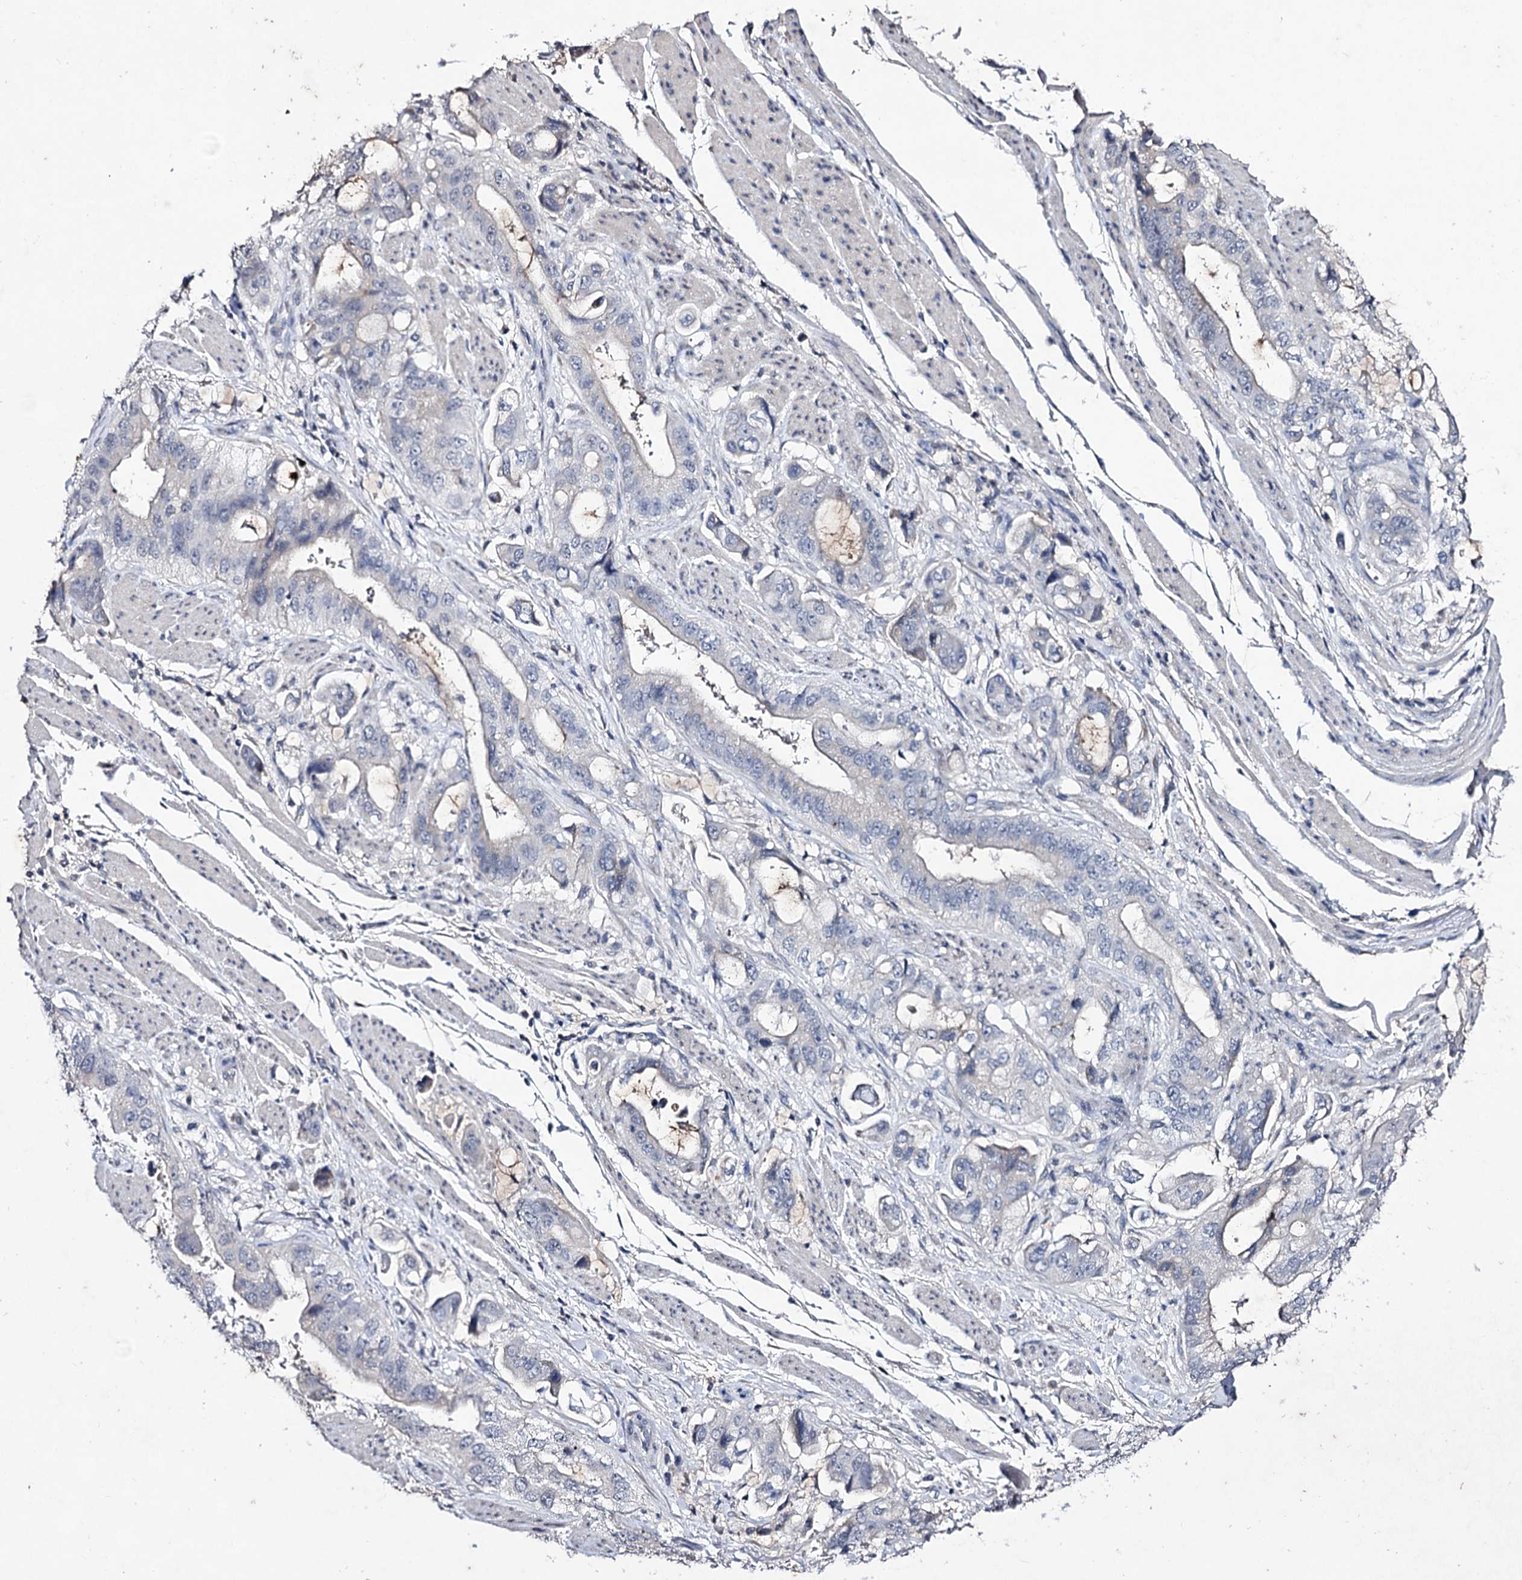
{"staining": {"intensity": "negative", "quantity": "none", "location": "none"}, "tissue": "stomach cancer", "cell_type": "Tumor cells", "image_type": "cancer", "snomed": [{"axis": "morphology", "description": "Adenocarcinoma, NOS"}, {"axis": "topography", "description": "Stomach"}], "caption": "A histopathology image of stomach adenocarcinoma stained for a protein reveals no brown staining in tumor cells.", "gene": "PLIN1", "patient": {"sex": "male", "age": 62}}